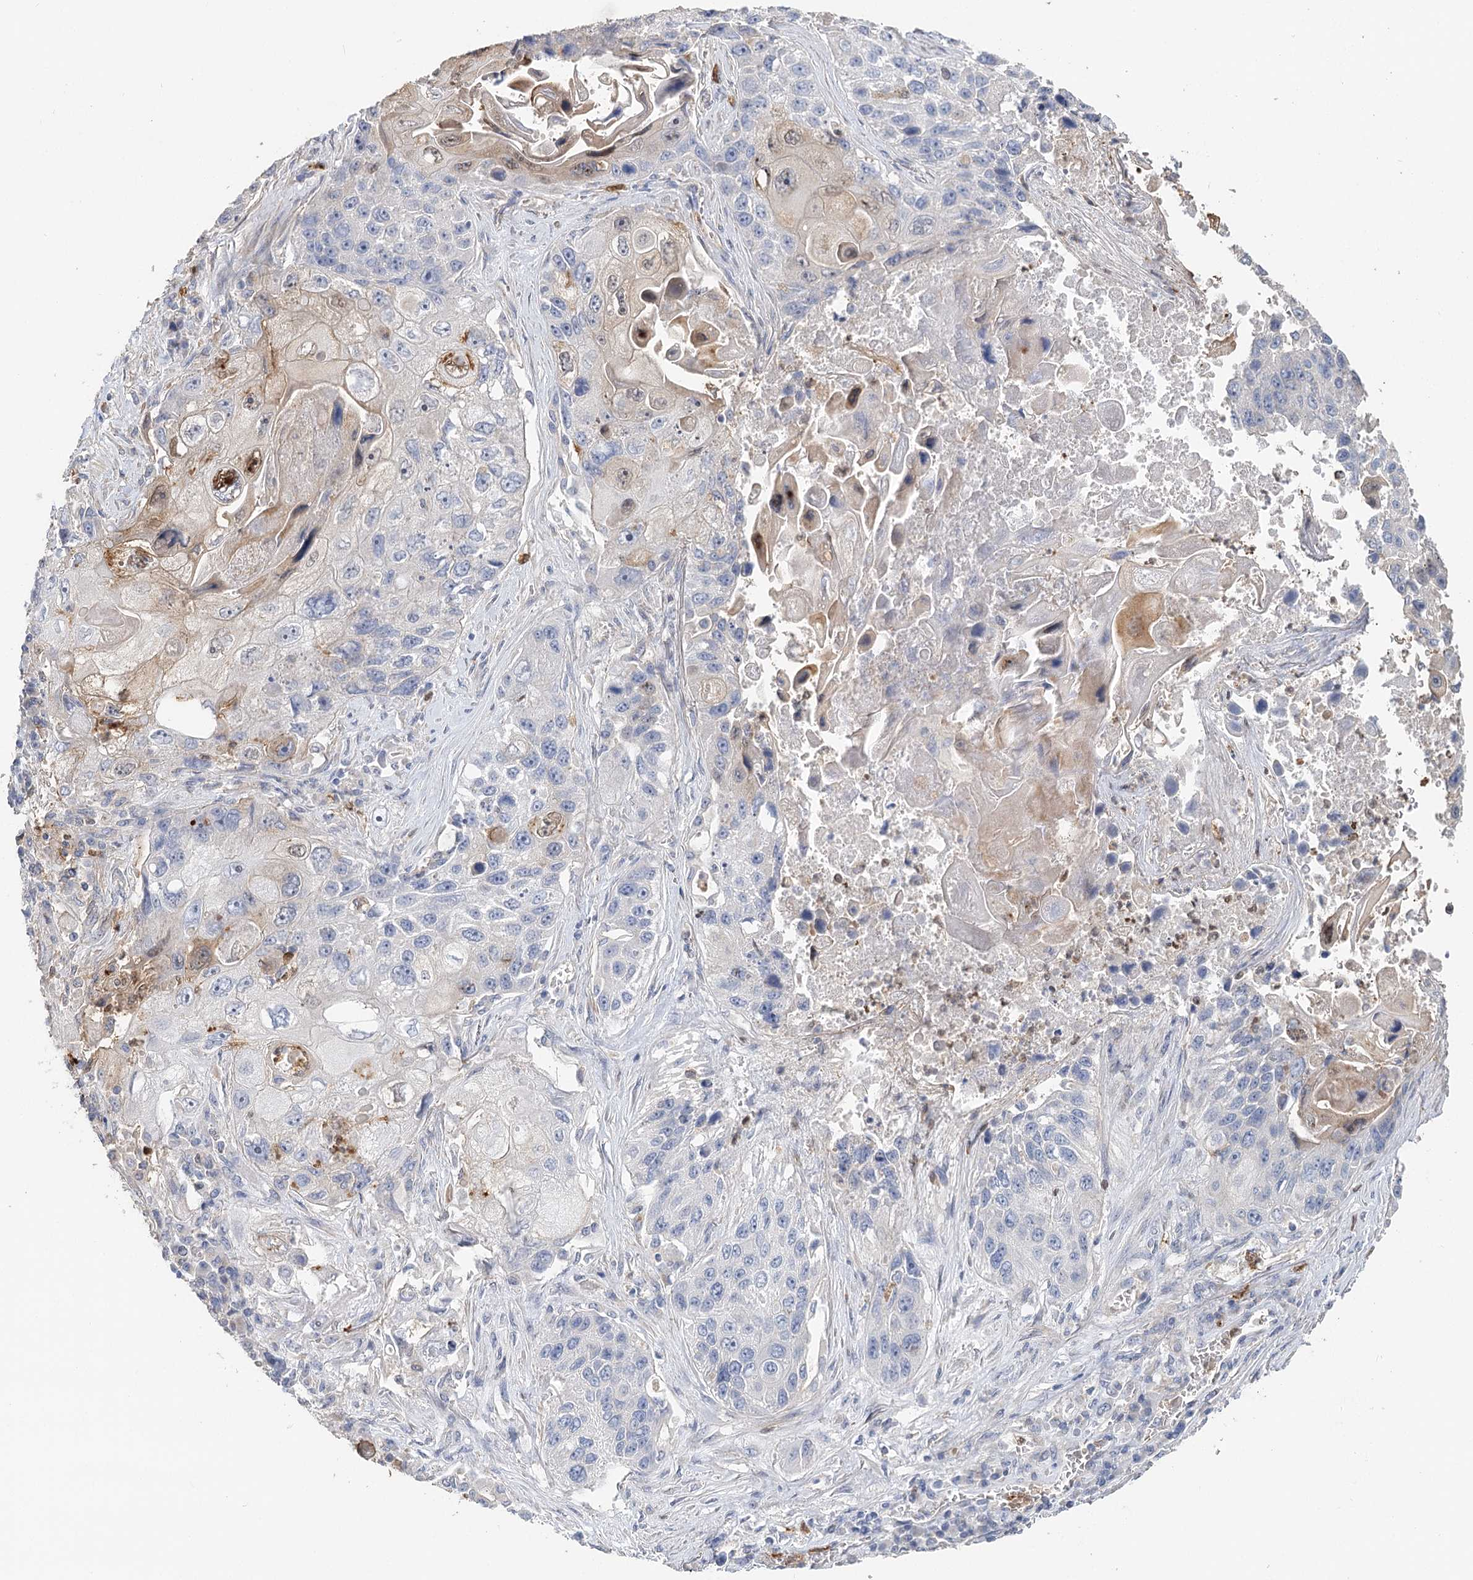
{"staining": {"intensity": "negative", "quantity": "none", "location": "none"}, "tissue": "lung cancer", "cell_type": "Tumor cells", "image_type": "cancer", "snomed": [{"axis": "morphology", "description": "Squamous cell carcinoma, NOS"}, {"axis": "topography", "description": "Lung"}], "caption": "This micrograph is of squamous cell carcinoma (lung) stained with IHC to label a protein in brown with the nuclei are counter-stained blue. There is no expression in tumor cells.", "gene": "EPB41L5", "patient": {"sex": "male", "age": 61}}